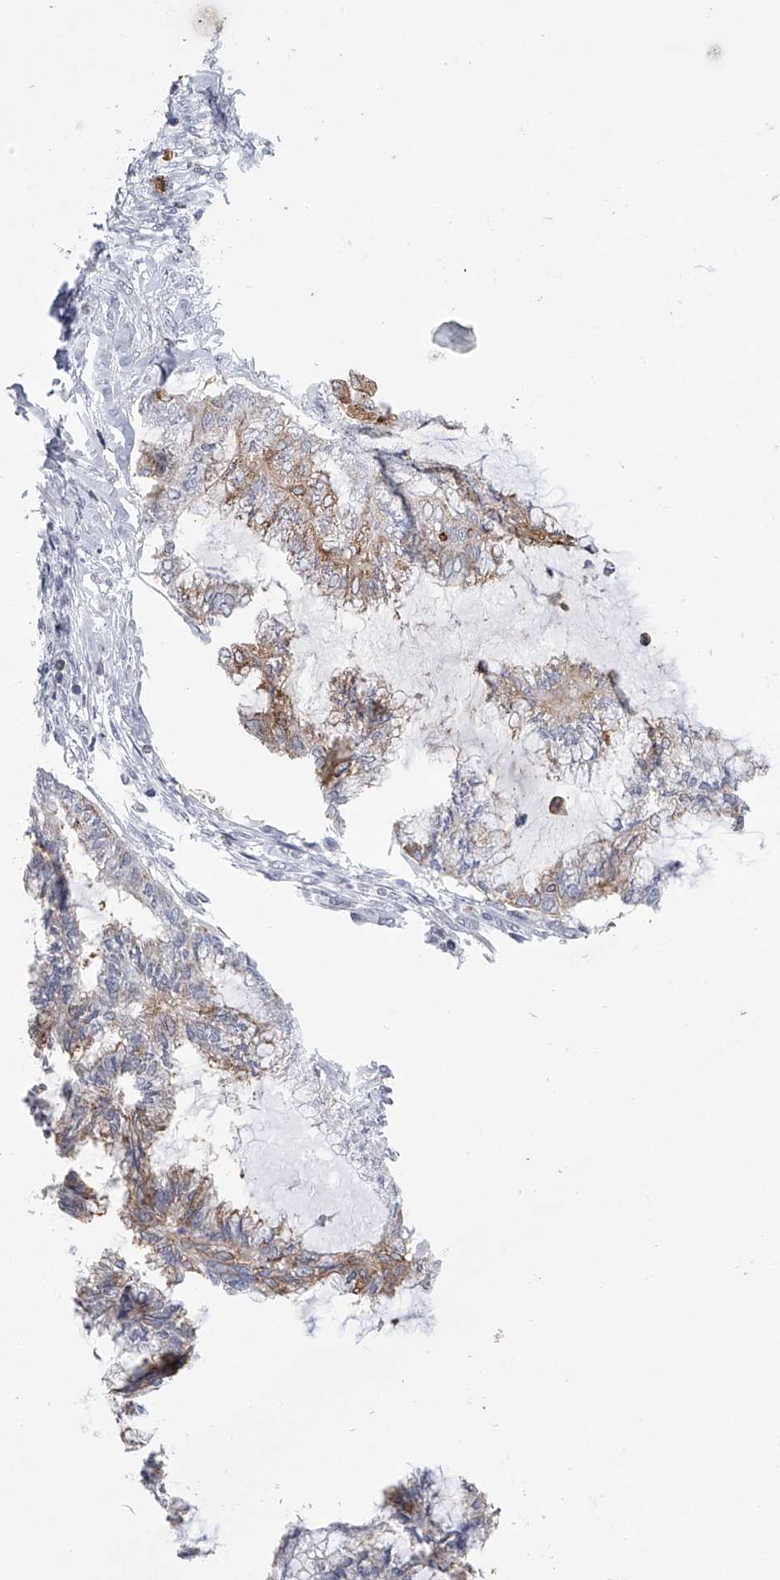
{"staining": {"intensity": "moderate", "quantity": ">75%", "location": "cytoplasmic/membranous"}, "tissue": "endometrial cancer", "cell_type": "Tumor cells", "image_type": "cancer", "snomed": [{"axis": "morphology", "description": "Adenocarcinoma, NOS"}, {"axis": "topography", "description": "Endometrium"}], "caption": "Human endometrial cancer (adenocarcinoma) stained for a protein (brown) shows moderate cytoplasmic/membranous positive expression in about >75% of tumor cells.", "gene": "TASP1", "patient": {"sex": "female", "age": 86}}